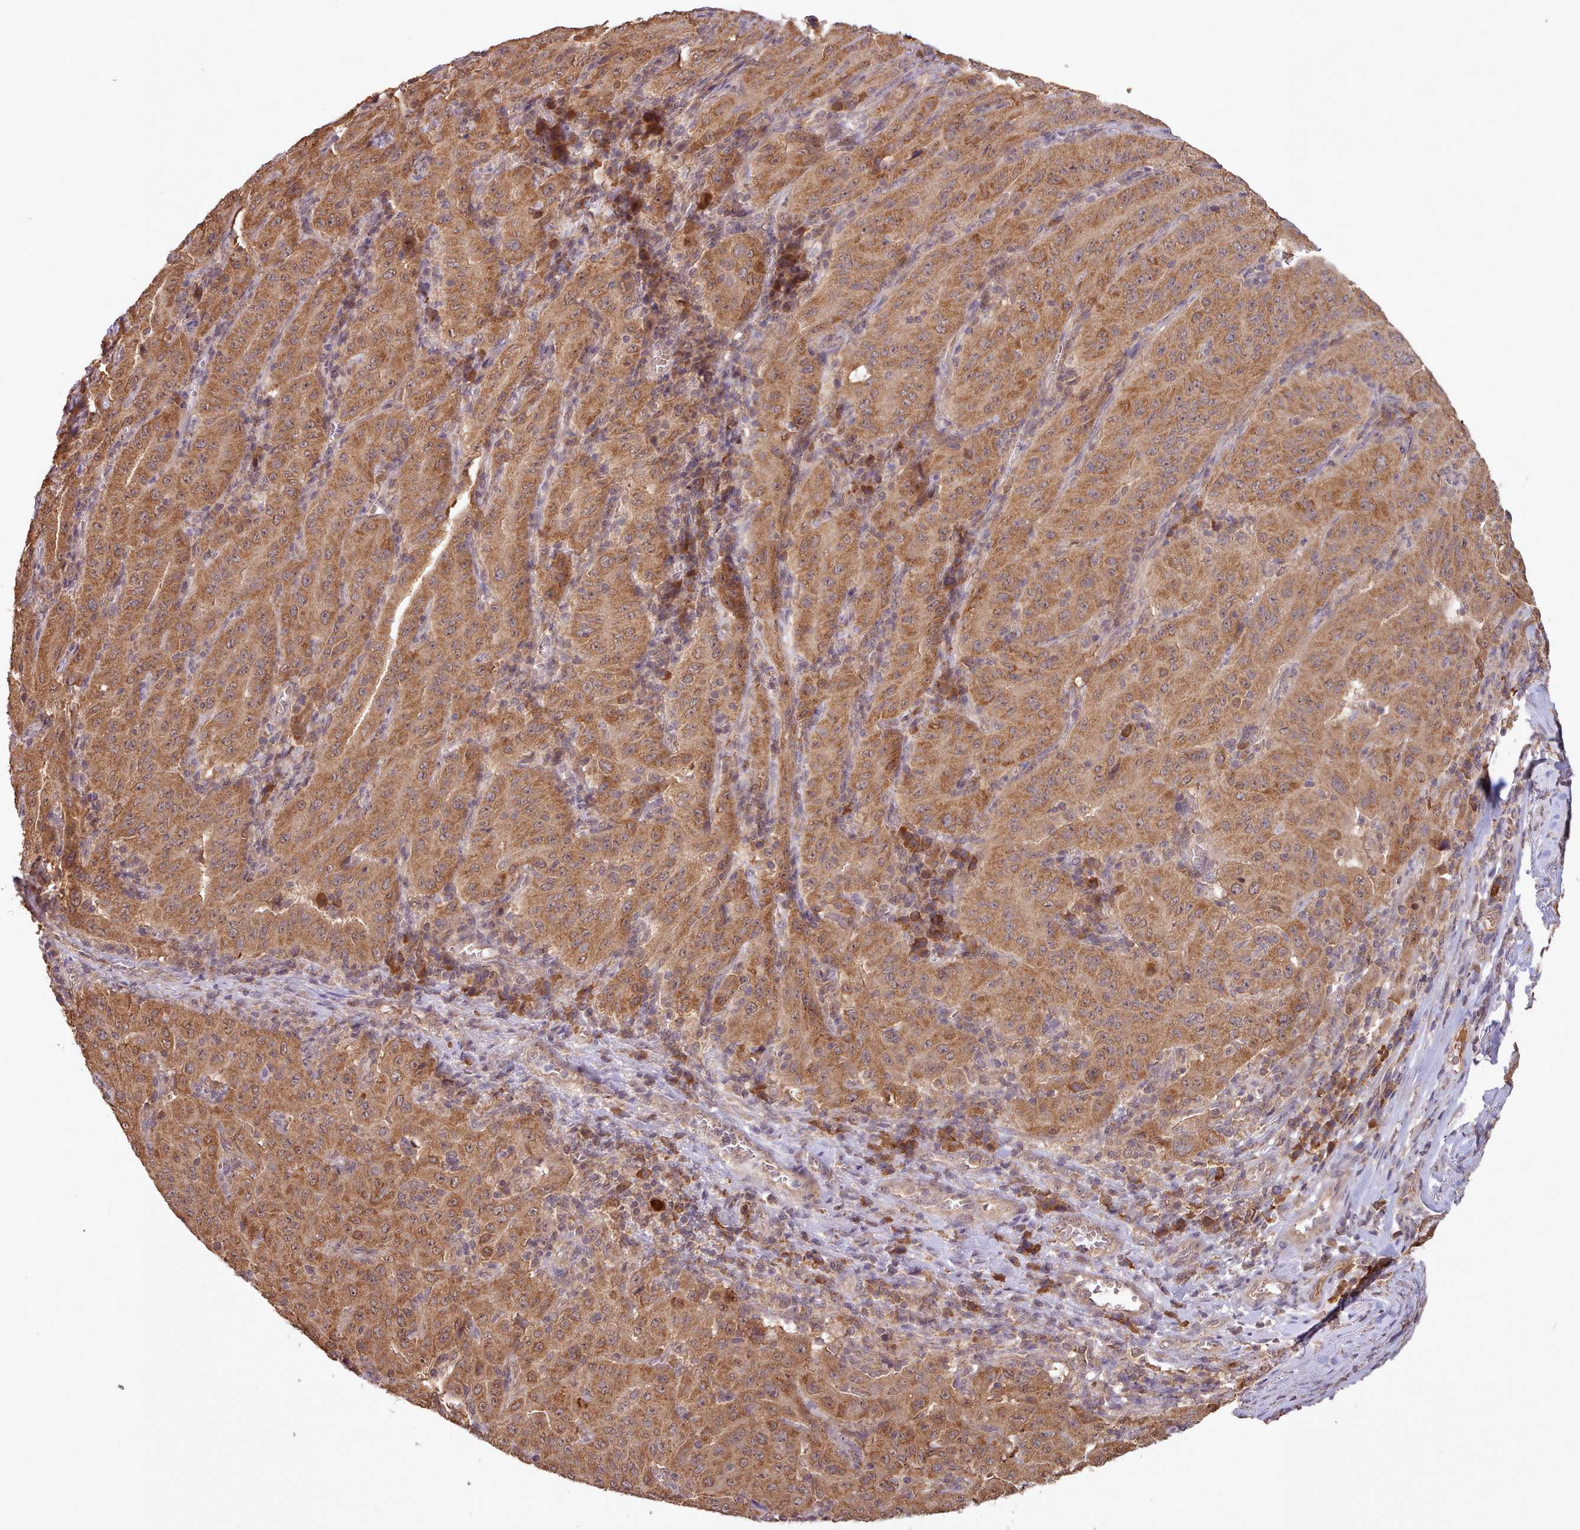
{"staining": {"intensity": "moderate", "quantity": ">75%", "location": "cytoplasmic/membranous"}, "tissue": "pancreatic cancer", "cell_type": "Tumor cells", "image_type": "cancer", "snomed": [{"axis": "morphology", "description": "Adenocarcinoma, NOS"}, {"axis": "topography", "description": "Pancreas"}], "caption": "This image shows immunohistochemistry staining of adenocarcinoma (pancreatic), with medium moderate cytoplasmic/membranous expression in approximately >75% of tumor cells.", "gene": "PIP4P1", "patient": {"sex": "male", "age": 63}}